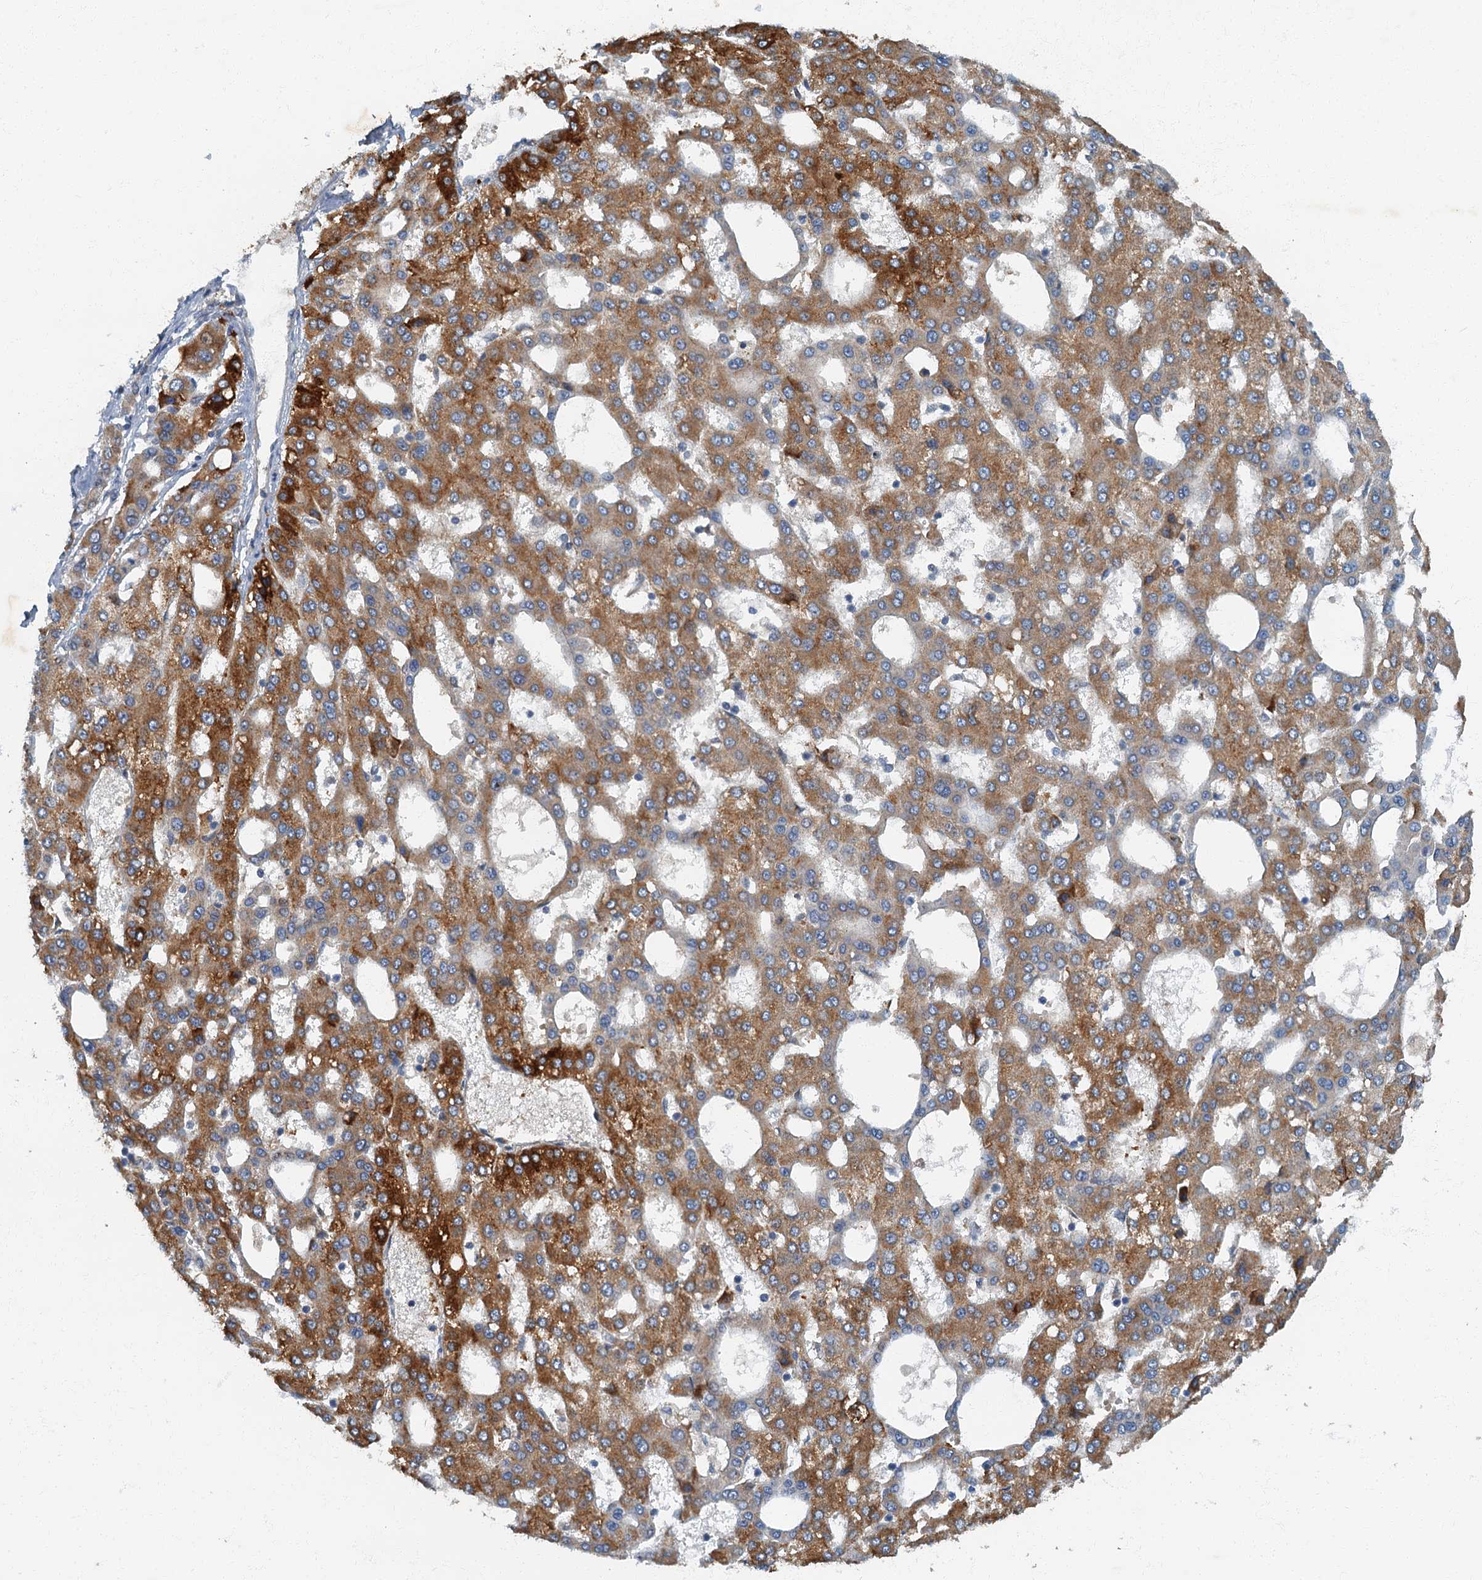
{"staining": {"intensity": "moderate", "quantity": ">75%", "location": "cytoplasmic/membranous"}, "tissue": "liver cancer", "cell_type": "Tumor cells", "image_type": "cancer", "snomed": [{"axis": "morphology", "description": "Carcinoma, Hepatocellular, NOS"}, {"axis": "topography", "description": "Liver"}], "caption": "Brown immunohistochemical staining in liver cancer (hepatocellular carcinoma) demonstrates moderate cytoplasmic/membranous positivity in approximately >75% of tumor cells.", "gene": "ARL11", "patient": {"sex": "male", "age": 47}}